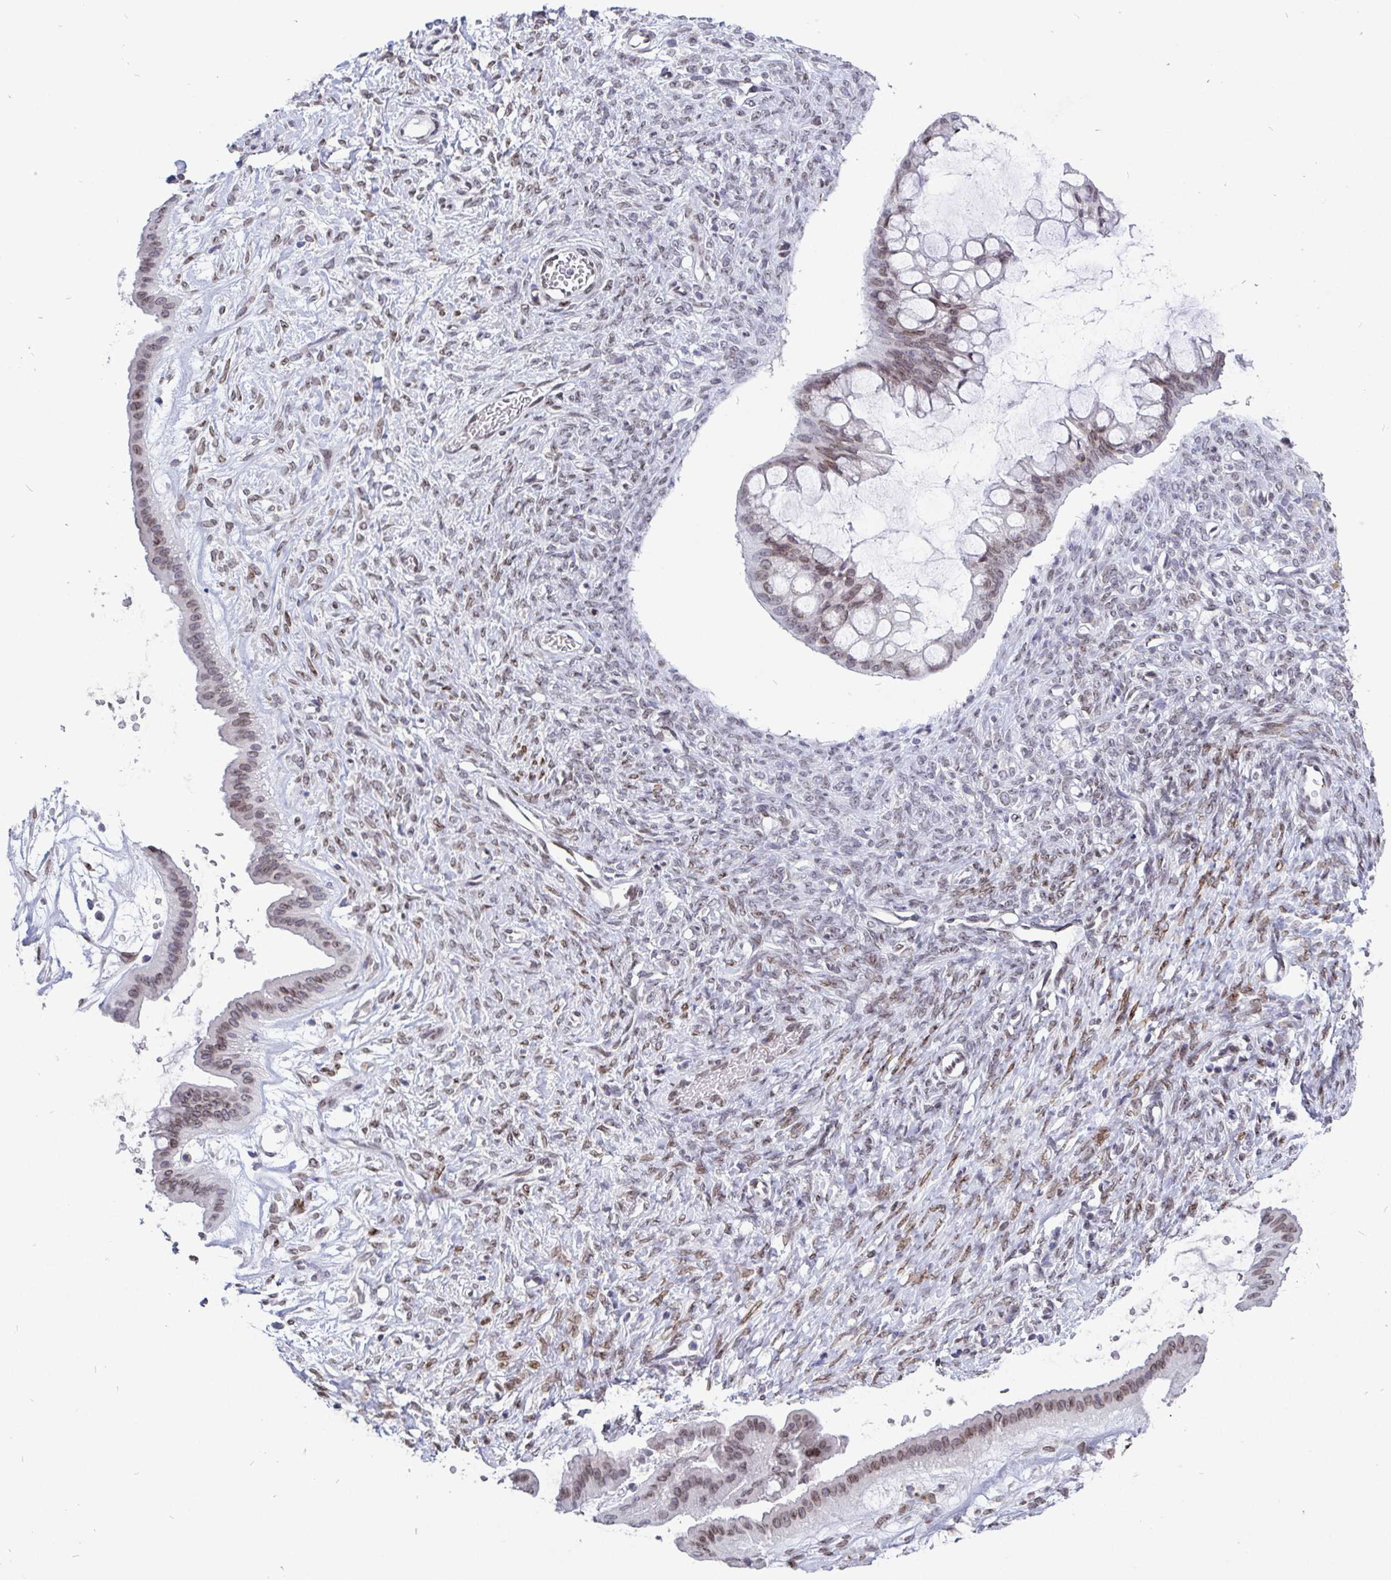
{"staining": {"intensity": "weak", "quantity": ">75%", "location": "nuclear"}, "tissue": "ovarian cancer", "cell_type": "Tumor cells", "image_type": "cancer", "snomed": [{"axis": "morphology", "description": "Cystadenocarcinoma, mucinous, NOS"}, {"axis": "topography", "description": "Ovary"}], "caption": "Immunohistochemistry of human ovarian mucinous cystadenocarcinoma reveals low levels of weak nuclear staining in about >75% of tumor cells. (DAB (3,3'-diaminobenzidine) IHC, brown staining for protein, blue staining for nuclei).", "gene": "EMD", "patient": {"sex": "female", "age": 73}}